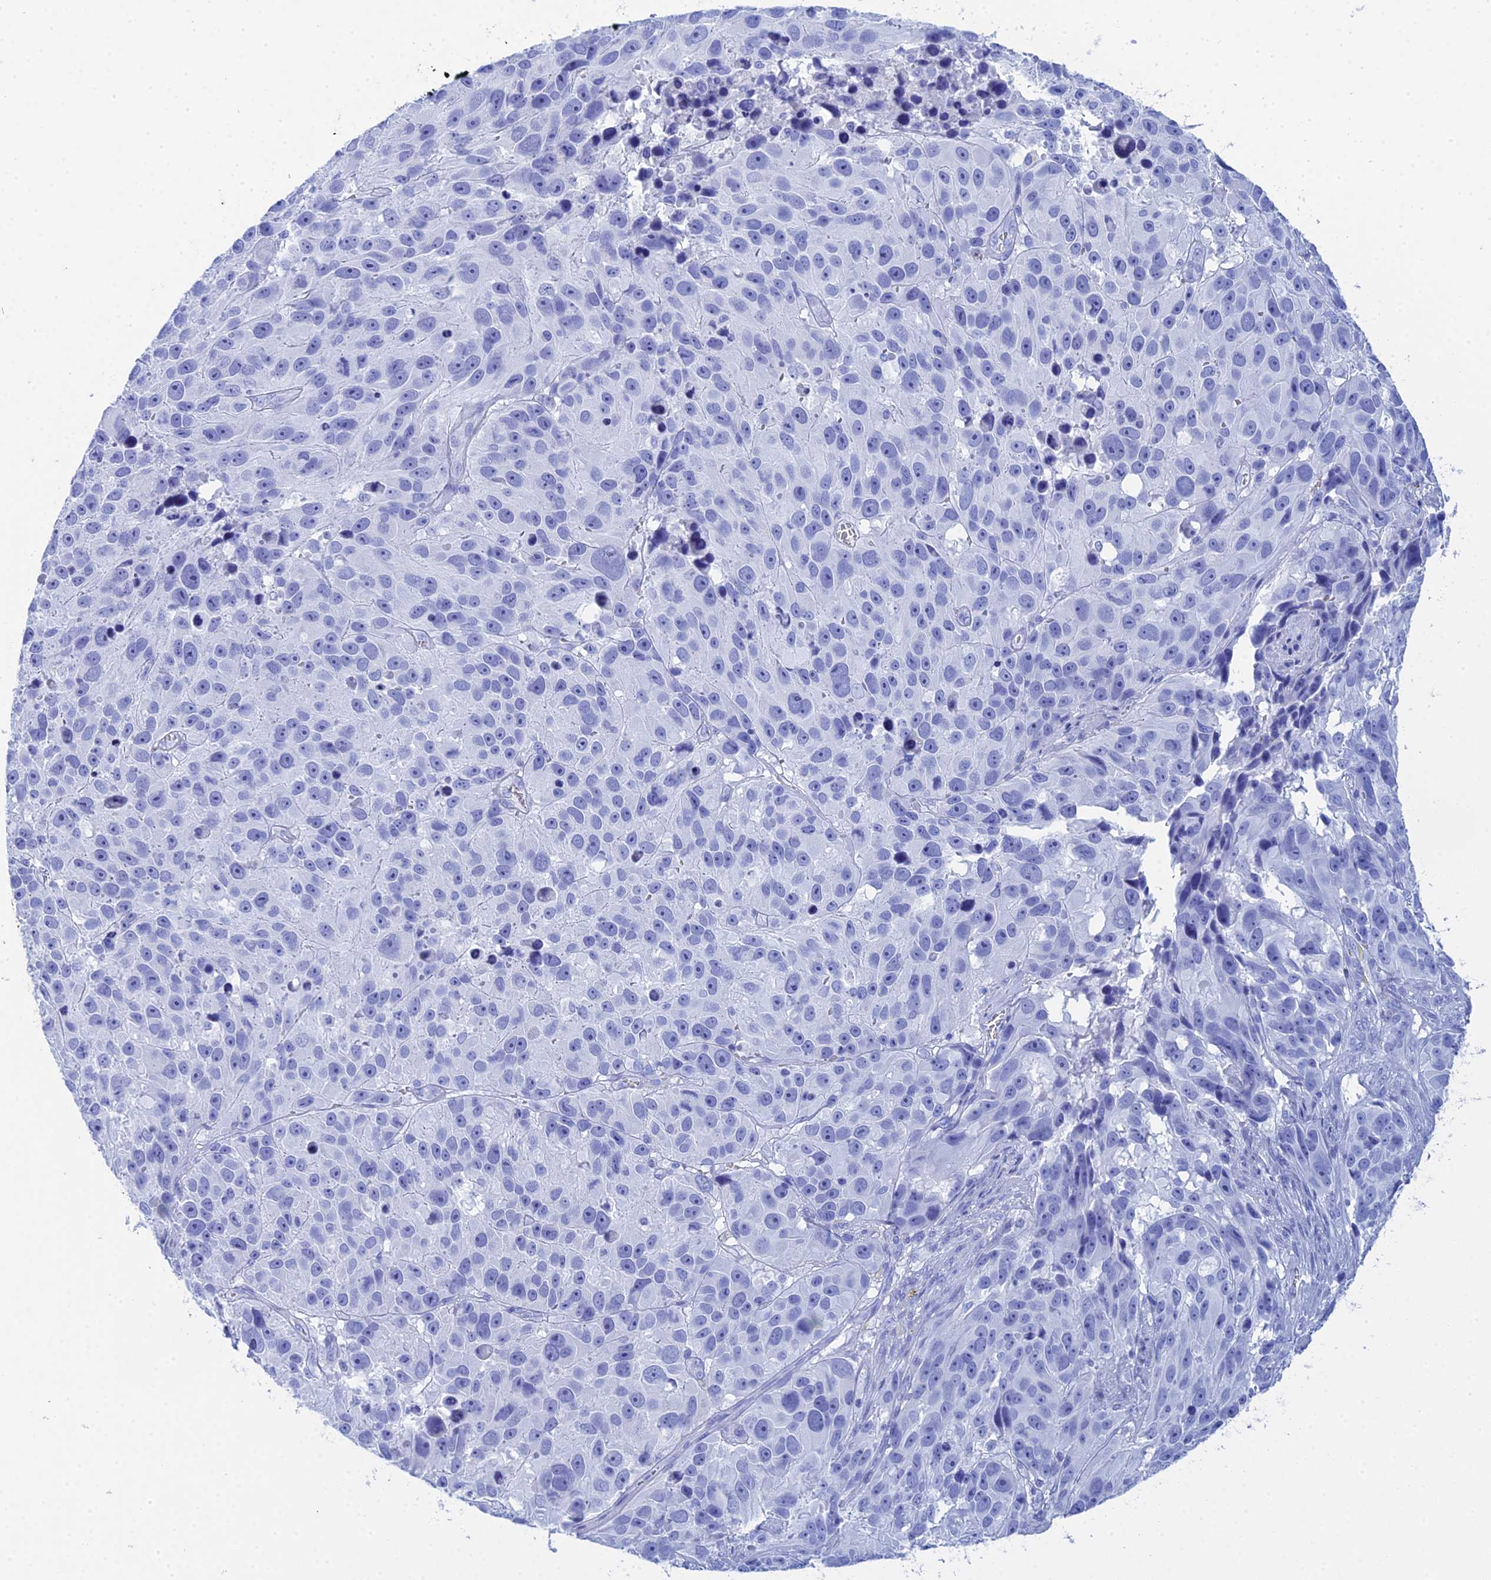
{"staining": {"intensity": "negative", "quantity": "none", "location": "none"}, "tissue": "melanoma", "cell_type": "Tumor cells", "image_type": "cancer", "snomed": [{"axis": "morphology", "description": "Malignant melanoma, NOS"}, {"axis": "topography", "description": "Skin"}], "caption": "Tumor cells are negative for brown protein staining in malignant melanoma. (Stains: DAB (3,3'-diaminobenzidine) IHC with hematoxylin counter stain, Microscopy: brightfield microscopy at high magnification).", "gene": "TEX101", "patient": {"sex": "male", "age": 84}}